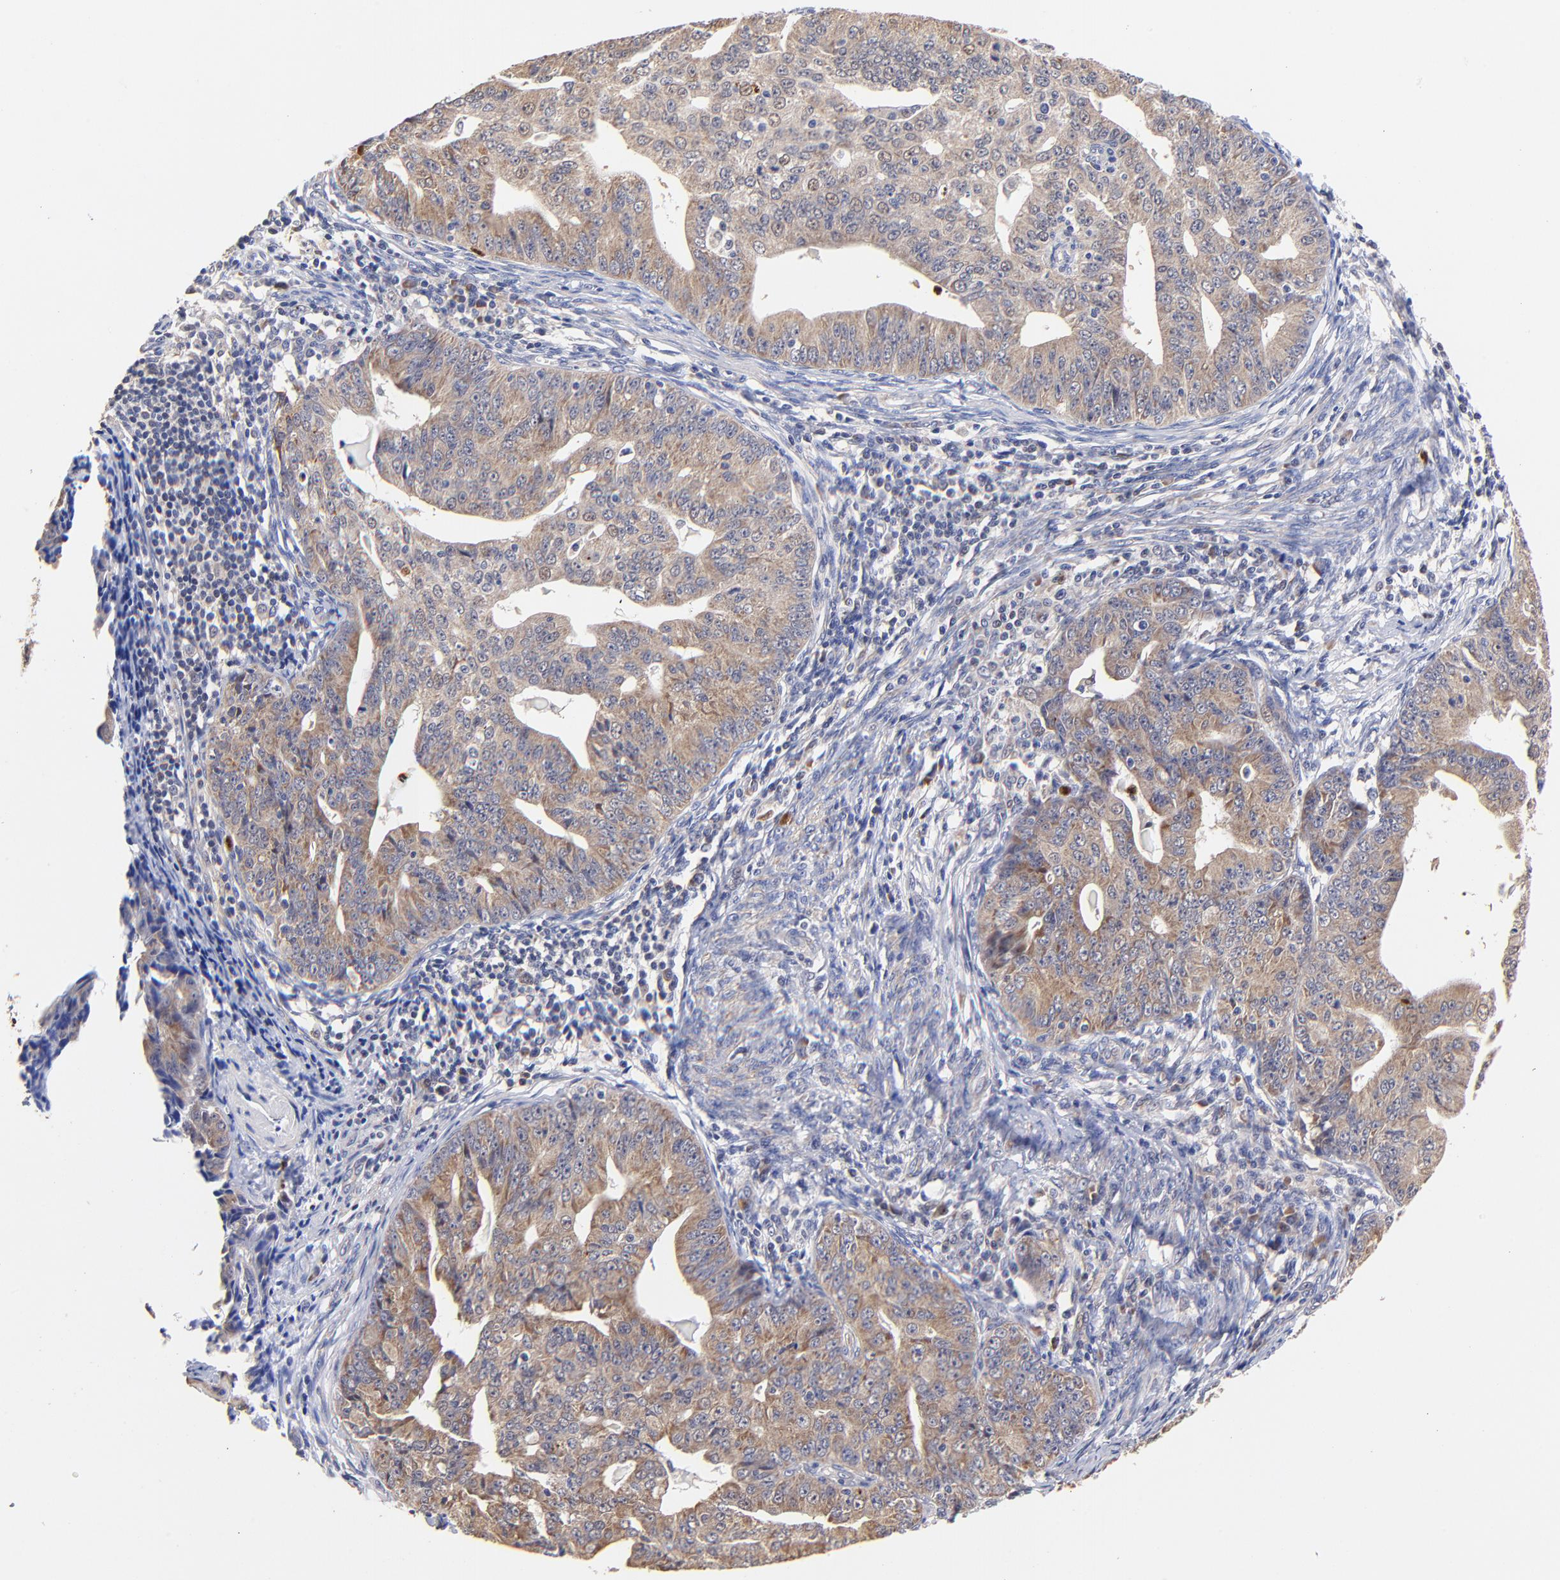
{"staining": {"intensity": "moderate", "quantity": ">75%", "location": "cytoplasmic/membranous"}, "tissue": "endometrial cancer", "cell_type": "Tumor cells", "image_type": "cancer", "snomed": [{"axis": "morphology", "description": "Adenocarcinoma, NOS"}, {"axis": "topography", "description": "Endometrium"}], "caption": "Brown immunohistochemical staining in human endometrial adenocarcinoma exhibits moderate cytoplasmic/membranous positivity in approximately >75% of tumor cells. The protein of interest is shown in brown color, while the nuclei are stained blue.", "gene": "BBOF1", "patient": {"sex": "female", "age": 56}}